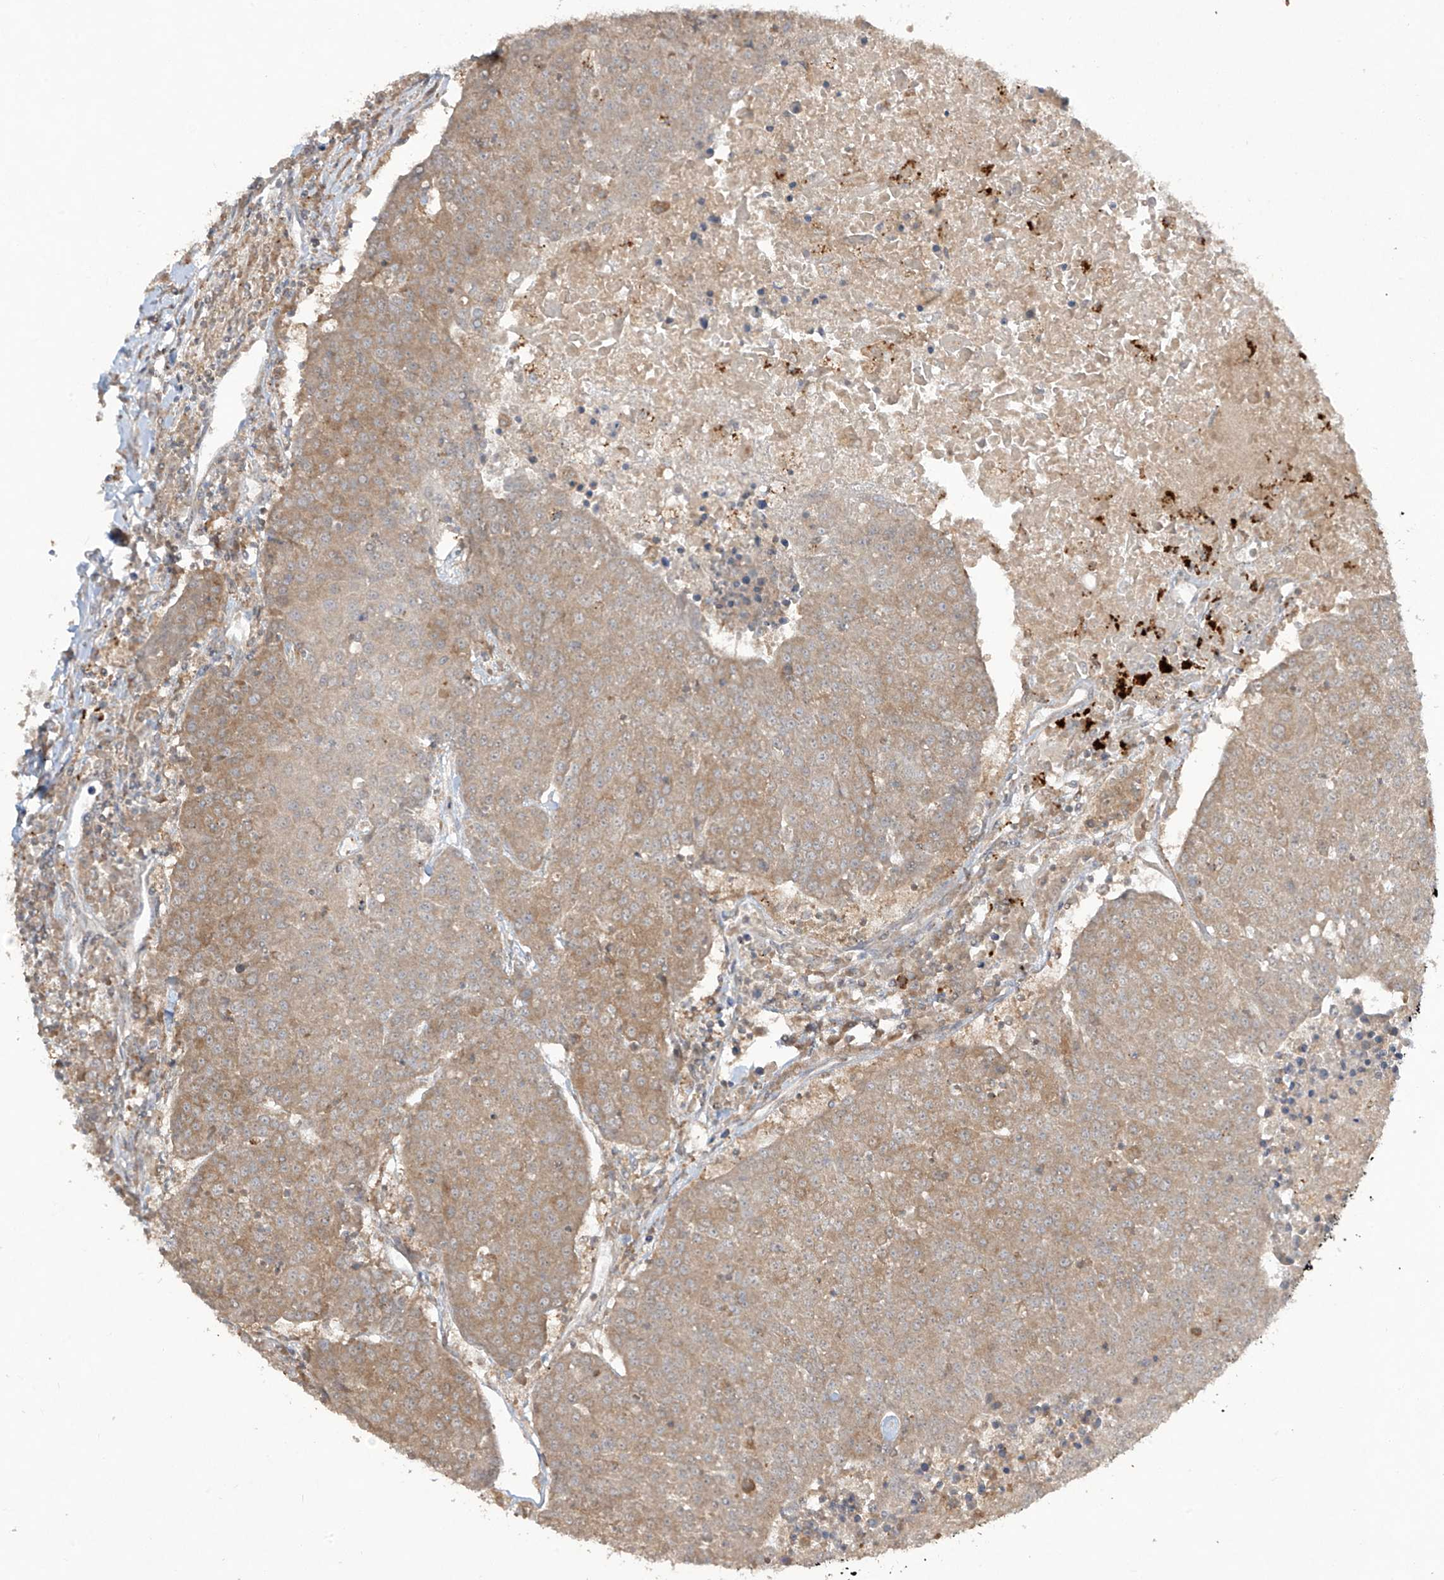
{"staining": {"intensity": "moderate", "quantity": ">75%", "location": "cytoplasmic/membranous"}, "tissue": "urothelial cancer", "cell_type": "Tumor cells", "image_type": "cancer", "snomed": [{"axis": "morphology", "description": "Urothelial carcinoma, High grade"}, {"axis": "topography", "description": "Urinary bladder"}], "caption": "Human urothelial cancer stained with a protein marker exhibits moderate staining in tumor cells.", "gene": "LDAH", "patient": {"sex": "female", "age": 85}}